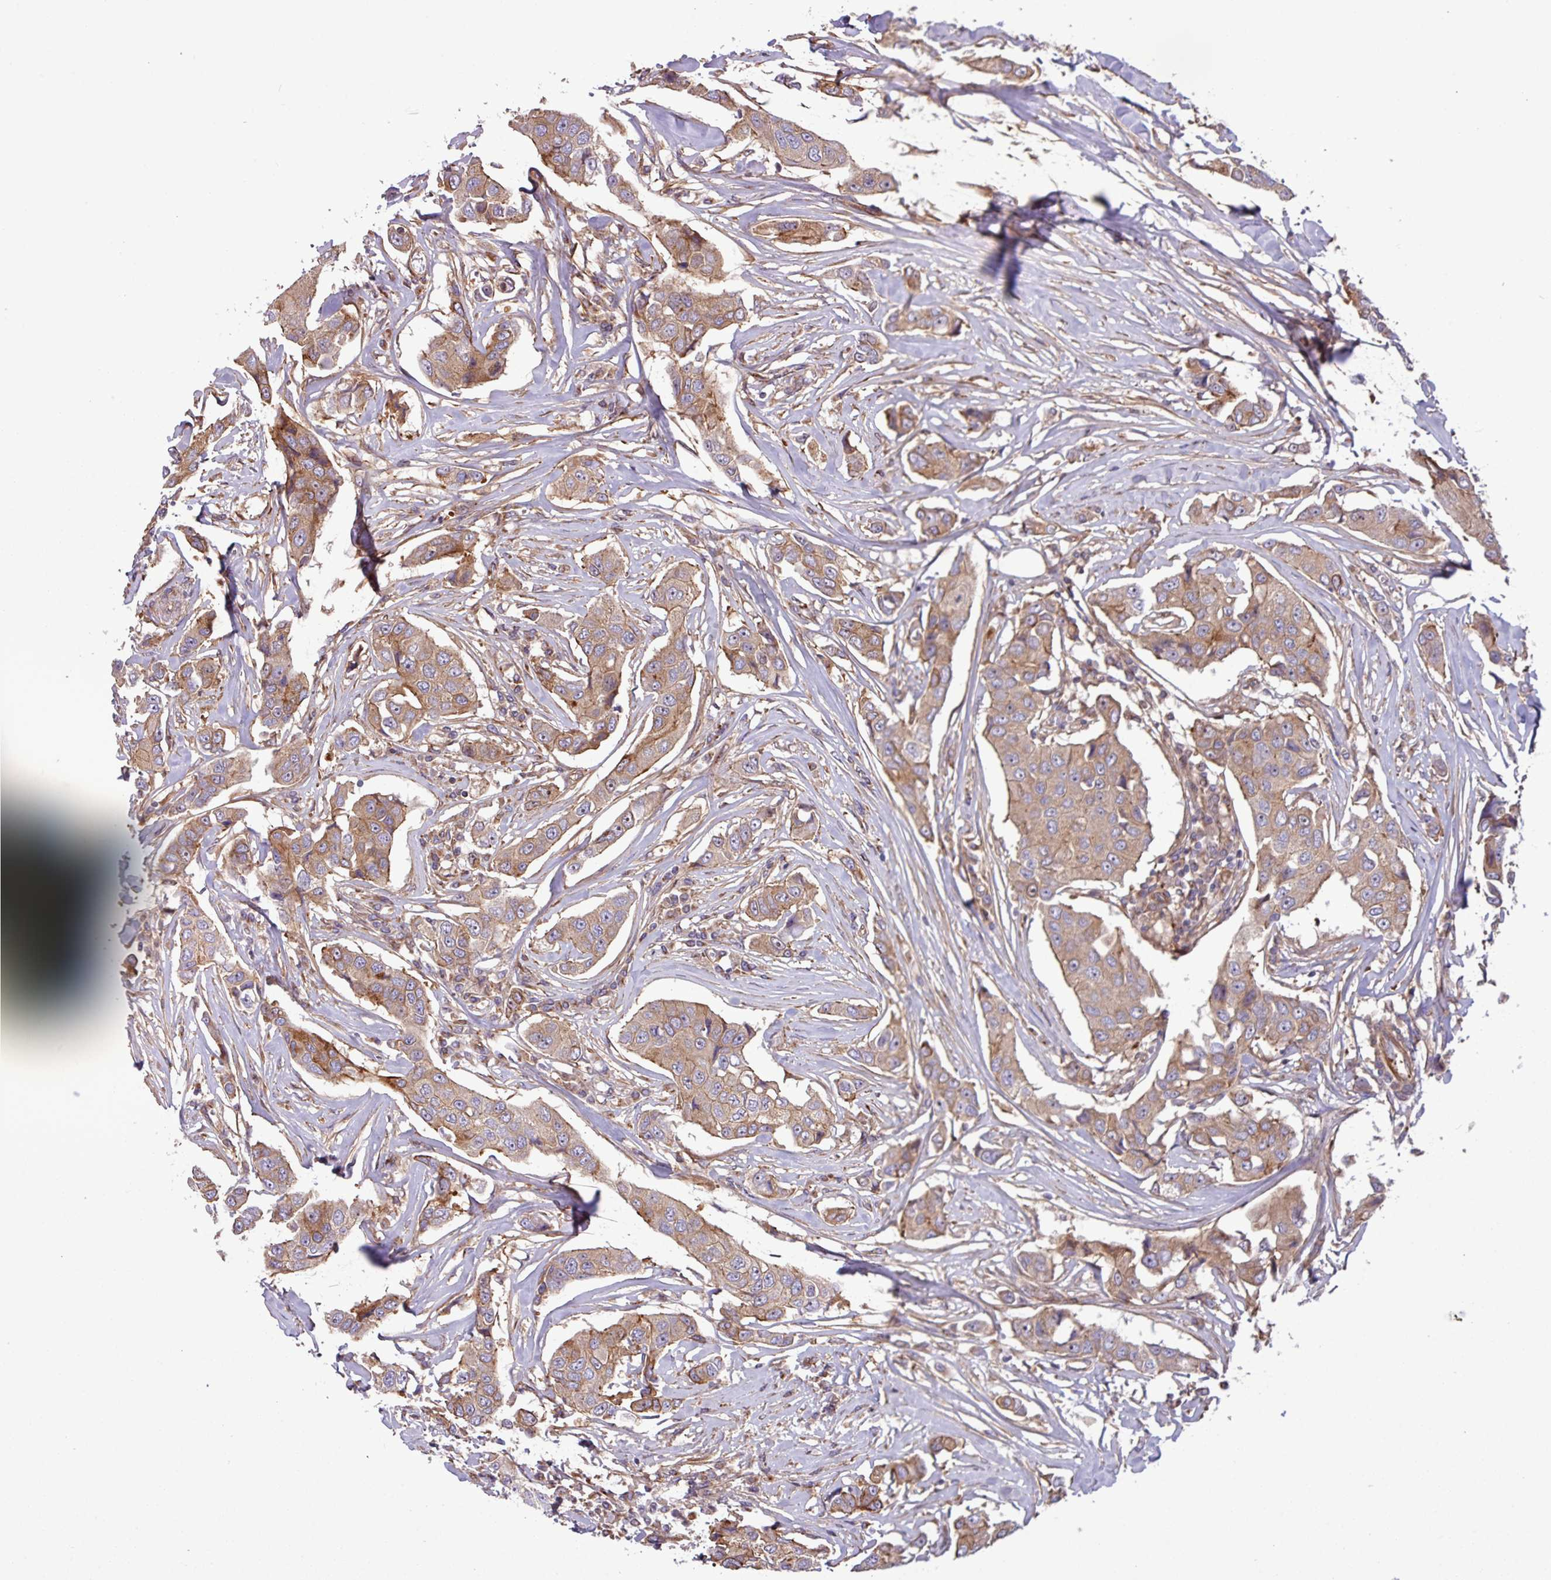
{"staining": {"intensity": "moderate", "quantity": ">75%", "location": "cytoplasmic/membranous"}, "tissue": "breast cancer", "cell_type": "Tumor cells", "image_type": "cancer", "snomed": [{"axis": "morphology", "description": "Duct carcinoma"}, {"axis": "topography", "description": "Breast"}], "caption": "Breast cancer (invasive ductal carcinoma) was stained to show a protein in brown. There is medium levels of moderate cytoplasmic/membranous staining in about >75% of tumor cells. (DAB IHC with brightfield microscopy, high magnification).", "gene": "ZNF300", "patient": {"sex": "female", "age": 80}}